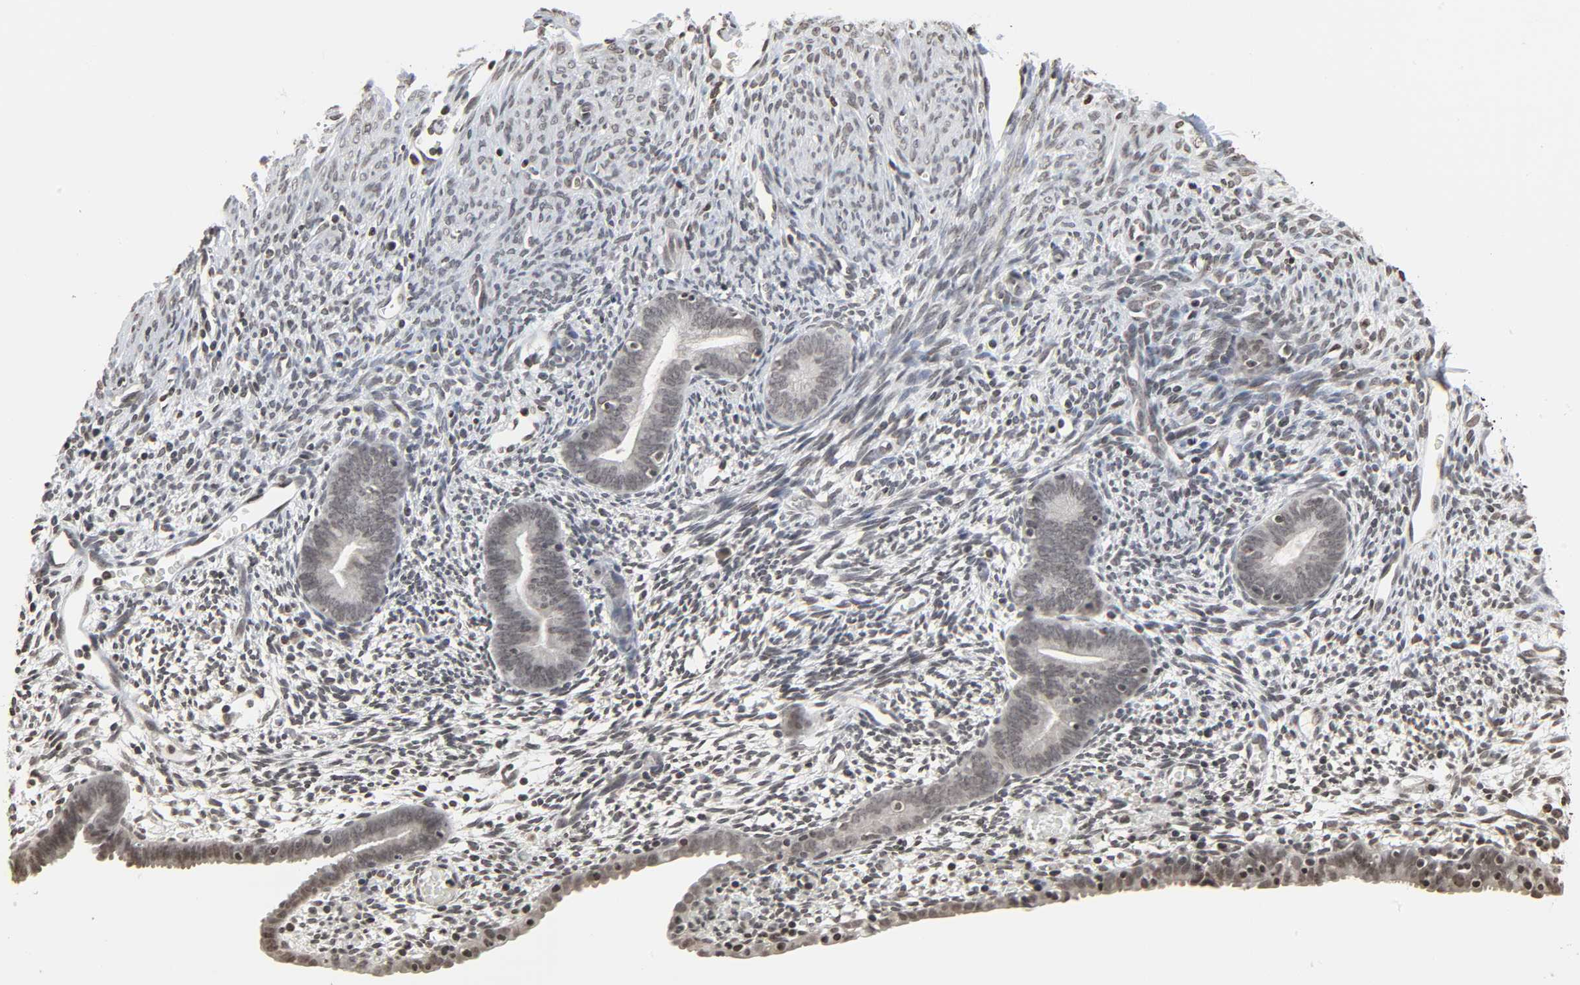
{"staining": {"intensity": "moderate", "quantity": ">75%", "location": "nuclear"}, "tissue": "endometrium", "cell_type": "Cells in endometrial stroma", "image_type": "normal", "snomed": [{"axis": "morphology", "description": "Normal tissue, NOS"}, {"axis": "morphology", "description": "Atrophy, NOS"}, {"axis": "topography", "description": "Uterus"}, {"axis": "topography", "description": "Endometrium"}], "caption": "Immunohistochemical staining of normal endometrium reveals >75% levels of moderate nuclear protein staining in approximately >75% of cells in endometrial stroma.", "gene": "ELAVL1", "patient": {"sex": "female", "age": 68}}